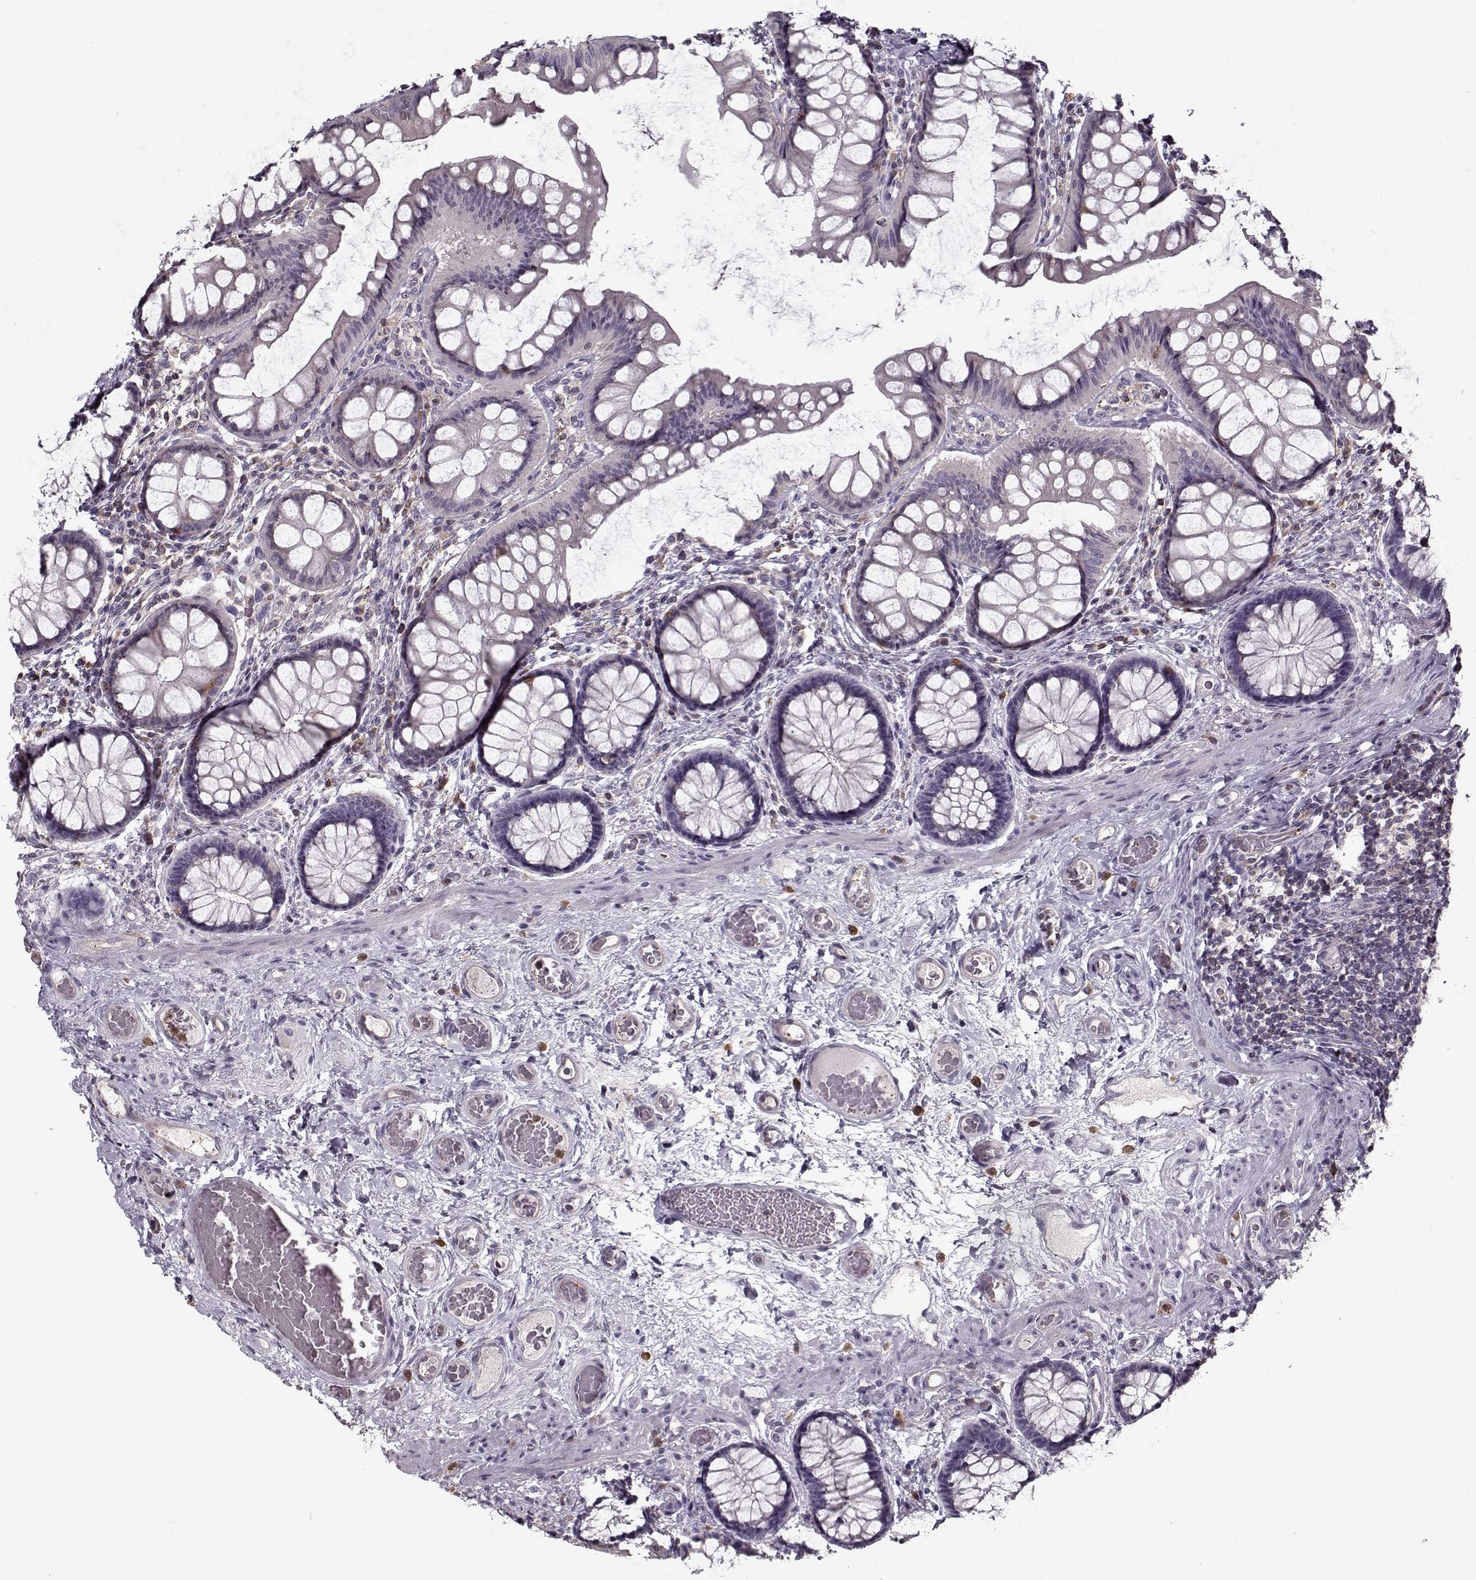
{"staining": {"intensity": "negative", "quantity": "none", "location": "none"}, "tissue": "colon", "cell_type": "Endothelial cells", "image_type": "normal", "snomed": [{"axis": "morphology", "description": "Normal tissue, NOS"}, {"axis": "topography", "description": "Colon"}], "caption": "An image of colon stained for a protein displays no brown staining in endothelial cells. (Stains: DAB (3,3'-diaminobenzidine) IHC with hematoxylin counter stain, Microscopy: brightfield microscopy at high magnification).", "gene": "UNC13D", "patient": {"sex": "female", "age": 65}}